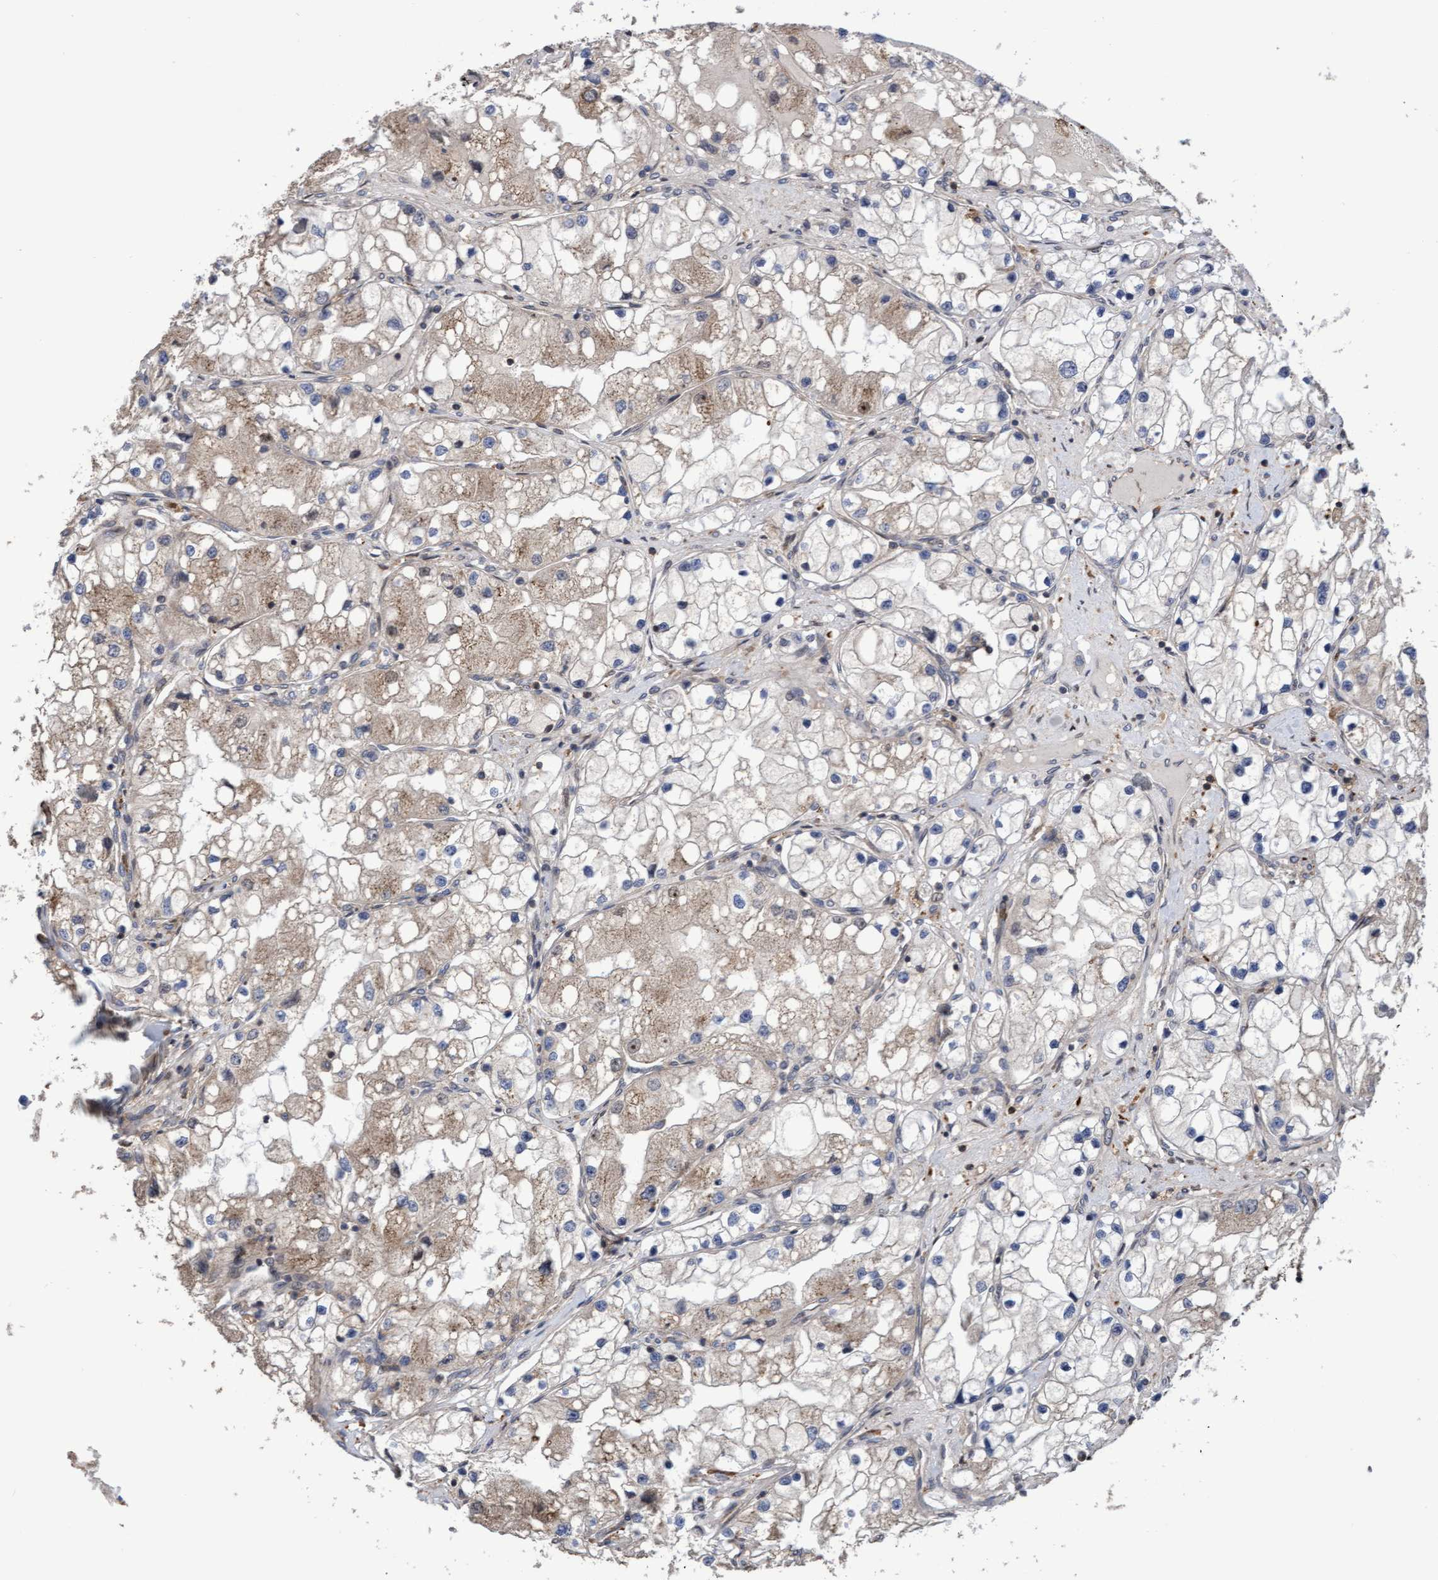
{"staining": {"intensity": "weak", "quantity": "25%-75%", "location": "cytoplasmic/membranous"}, "tissue": "renal cancer", "cell_type": "Tumor cells", "image_type": "cancer", "snomed": [{"axis": "morphology", "description": "Adenocarcinoma, NOS"}, {"axis": "topography", "description": "Kidney"}], "caption": "An IHC histopathology image of neoplastic tissue is shown. Protein staining in brown highlights weak cytoplasmic/membranous positivity in renal cancer (adenocarcinoma) within tumor cells.", "gene": "SLBP", "patient": {"sex": "male", "age": 68}}